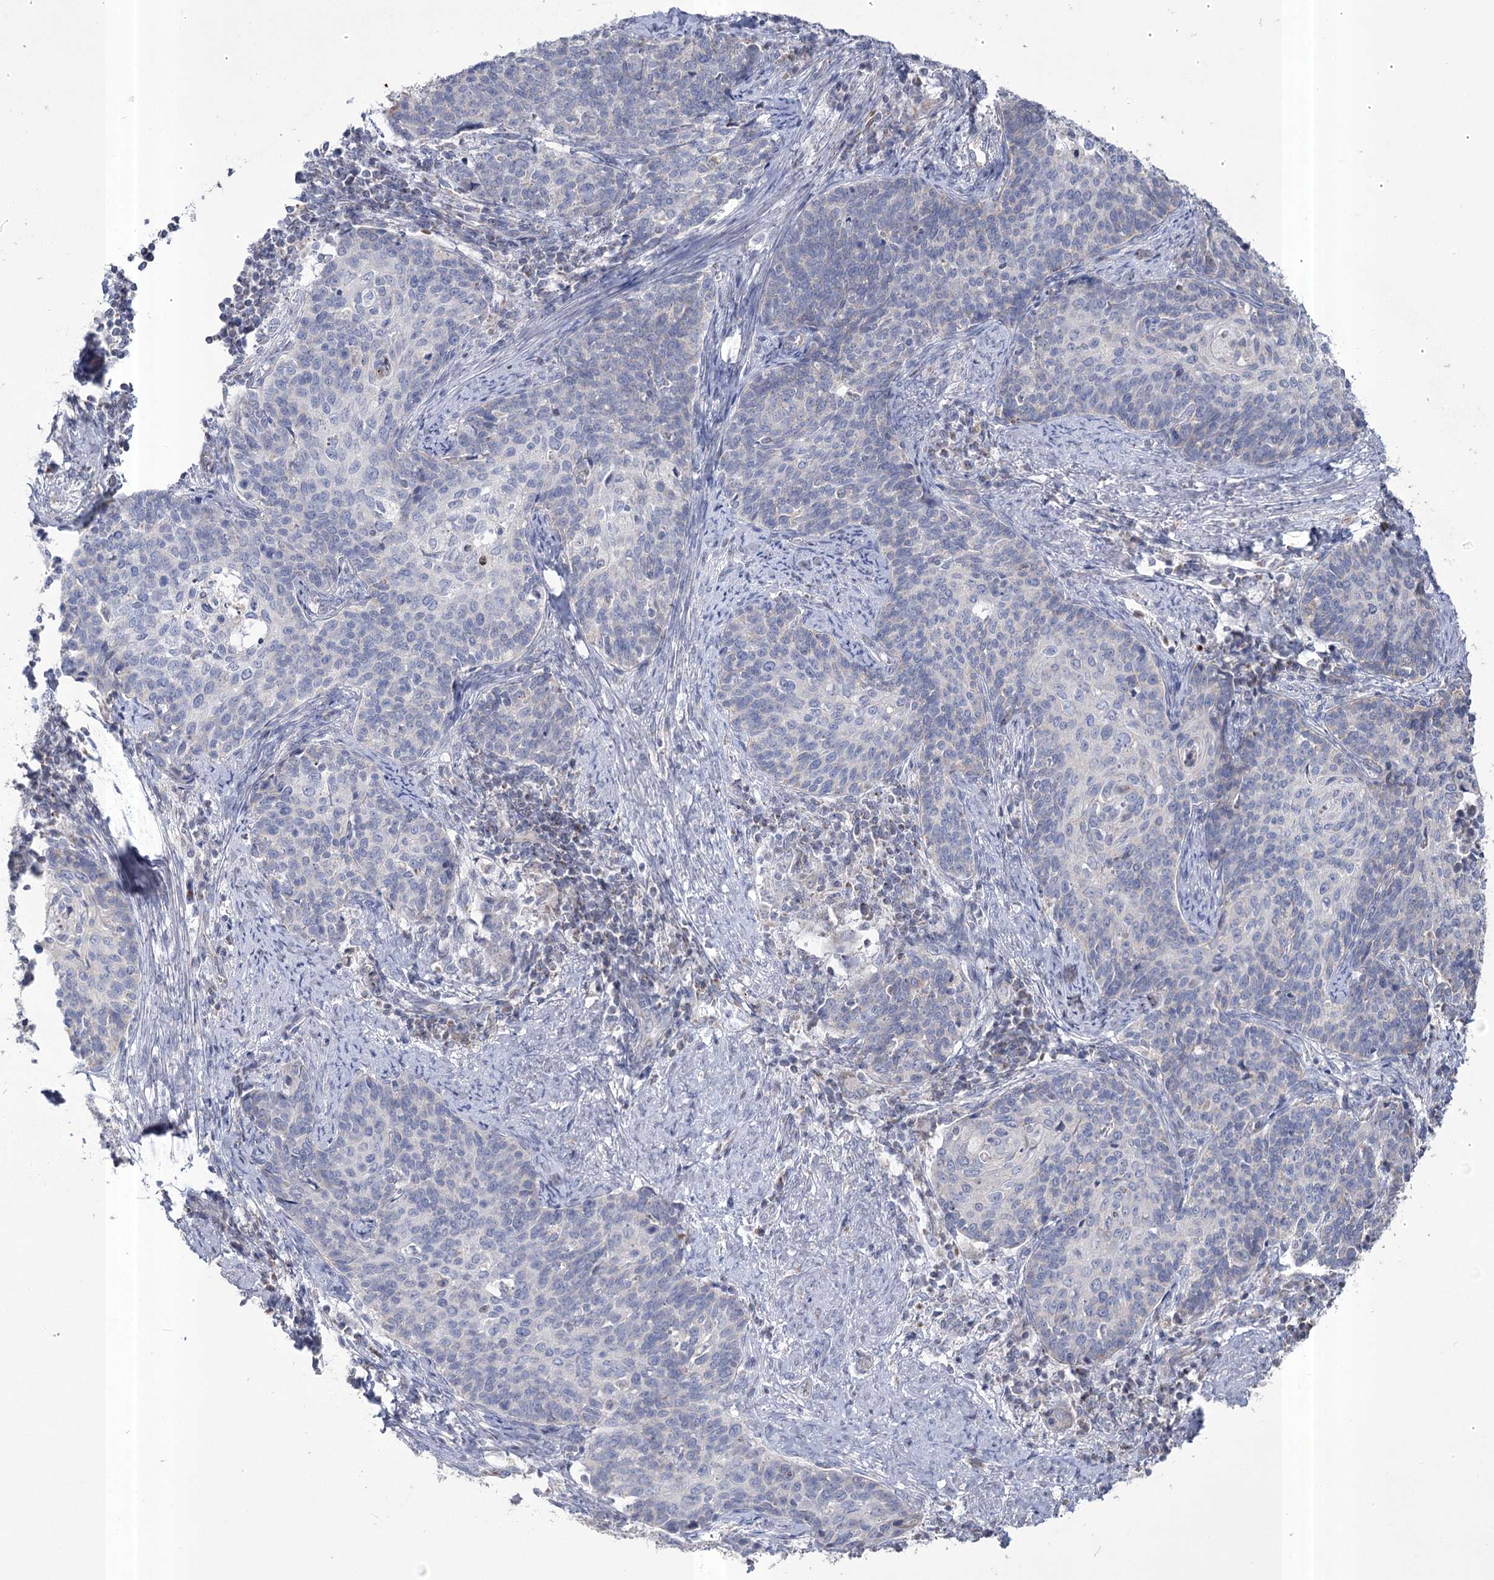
{"staining": {"intensity": "negative", "quantity": "none", "location": "none"}, "tissue": "cervical cancer", "cell_type": "Tumor cells", "image_type": "cancer", "snomed": [{"axis": "morphology", "description": "Squamous cell carcinoma, NOS"}, {"axis": "topography", "description": "Cervix"}], "caption": "Photomicrograph shows no protein expression in tumor cells of cervical cancer (squamous cell carcinoma) tissue. The staining was performed using DAB to visualize the protein expression in brown, while the nuclei were stained in blue with hematoxylin (Magnification: 20x).", "gene": "PDHB", "patient": {"sex": "female", "age": 39}}